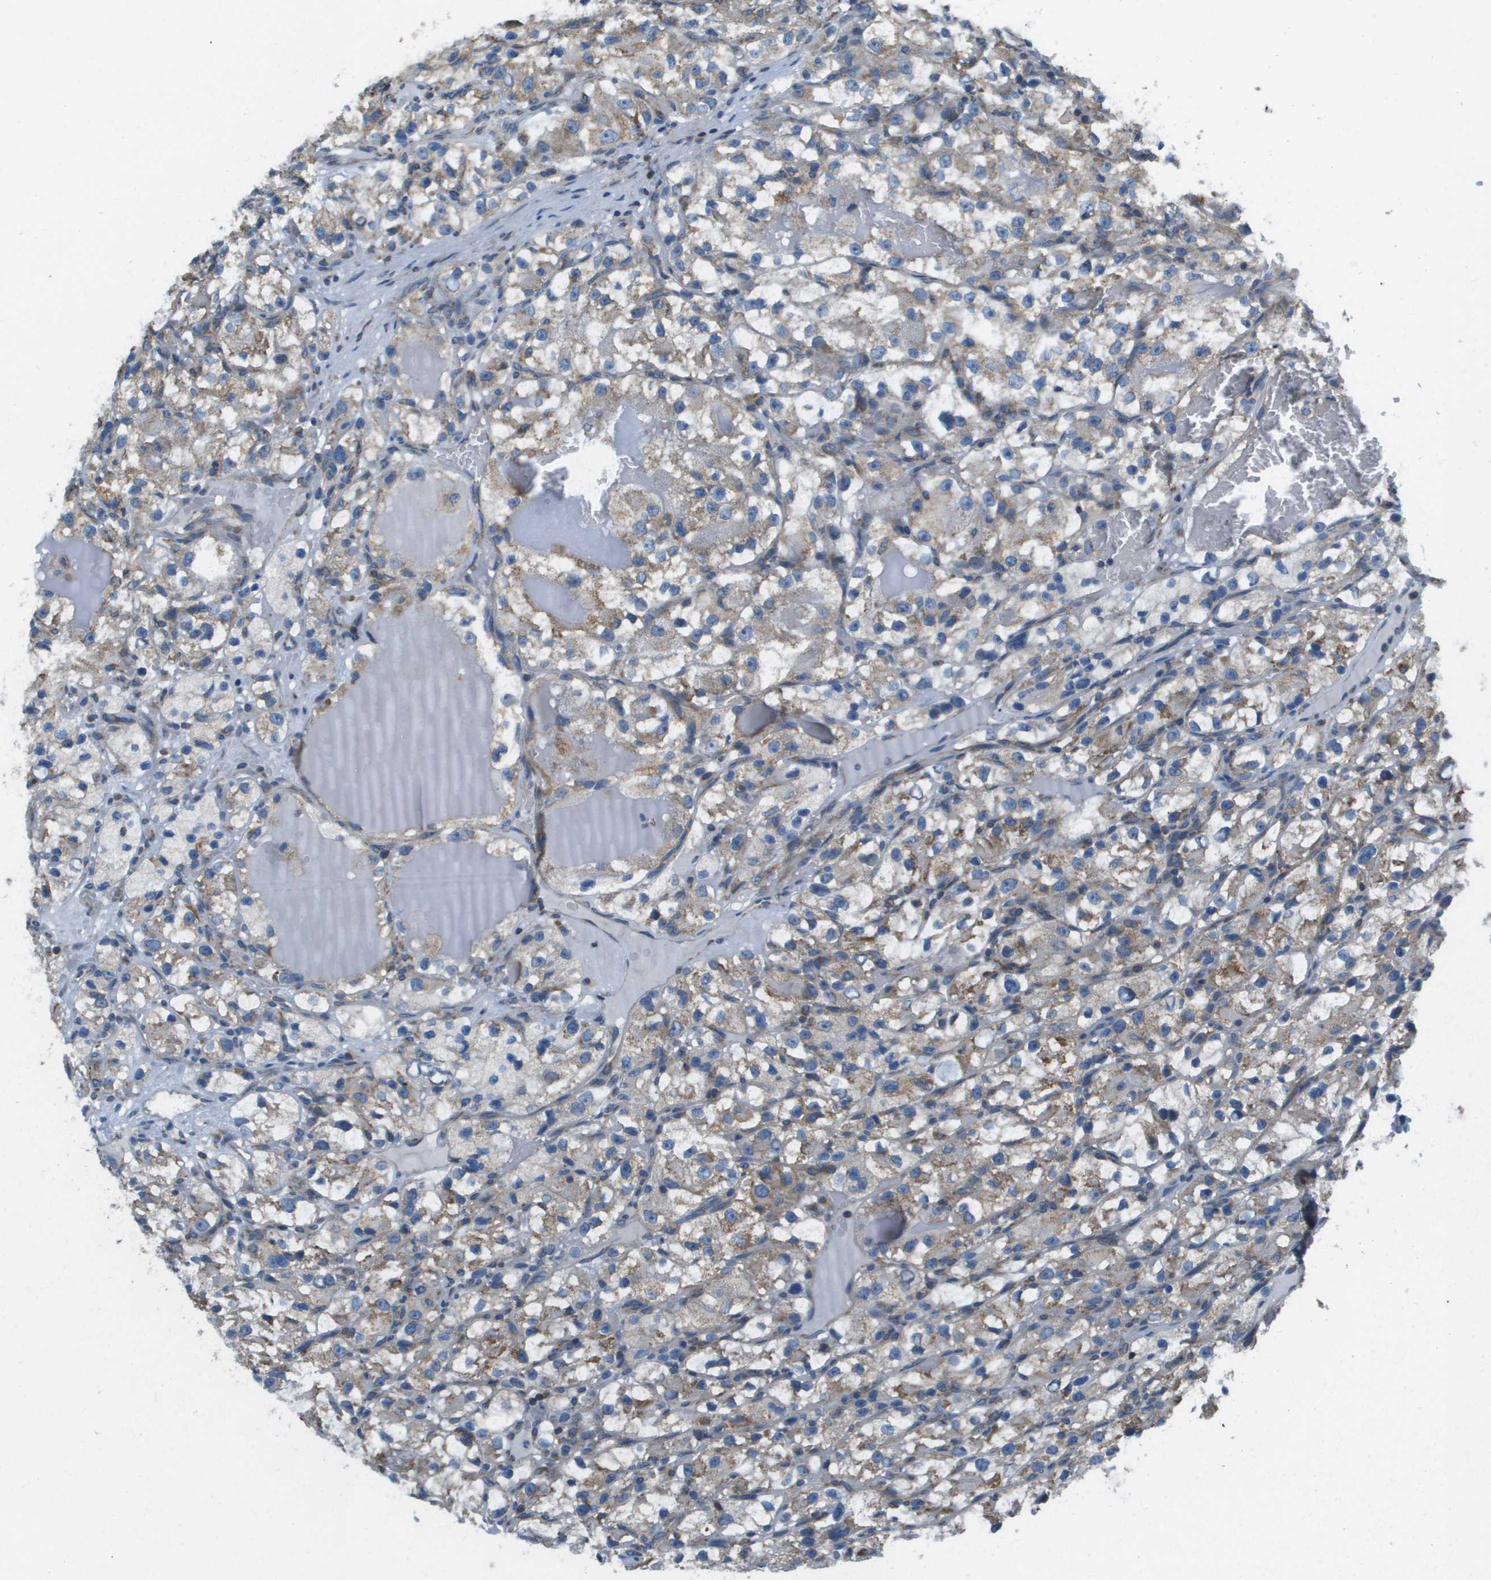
{"staining": {"intensity": "moderate", "quantity": "25%-75%", "location": "cytoplasmic/membranous"}, "tissue": "renal cancer", "cell_type": "Tumor cells", "image_type": "cancer", "snomed": [{"axis": "morphology", "description": "Adenocarcinoma, NOS"}, {"axis": "topography", "description": "Kidney"}], "caption": "High-magnification brightfield microscopy of adenocarcinoma (renal) stained with DAB (3,3'-diaminobenzidine) (brown) and counterstained with hematoxylin (blue). tumor cells exhibit moderate cytoplasmic/membranous staining is present in about25%-75% of cells.", "gene": "TAOK3", "patient": {"sex": "female", "age": 57}}